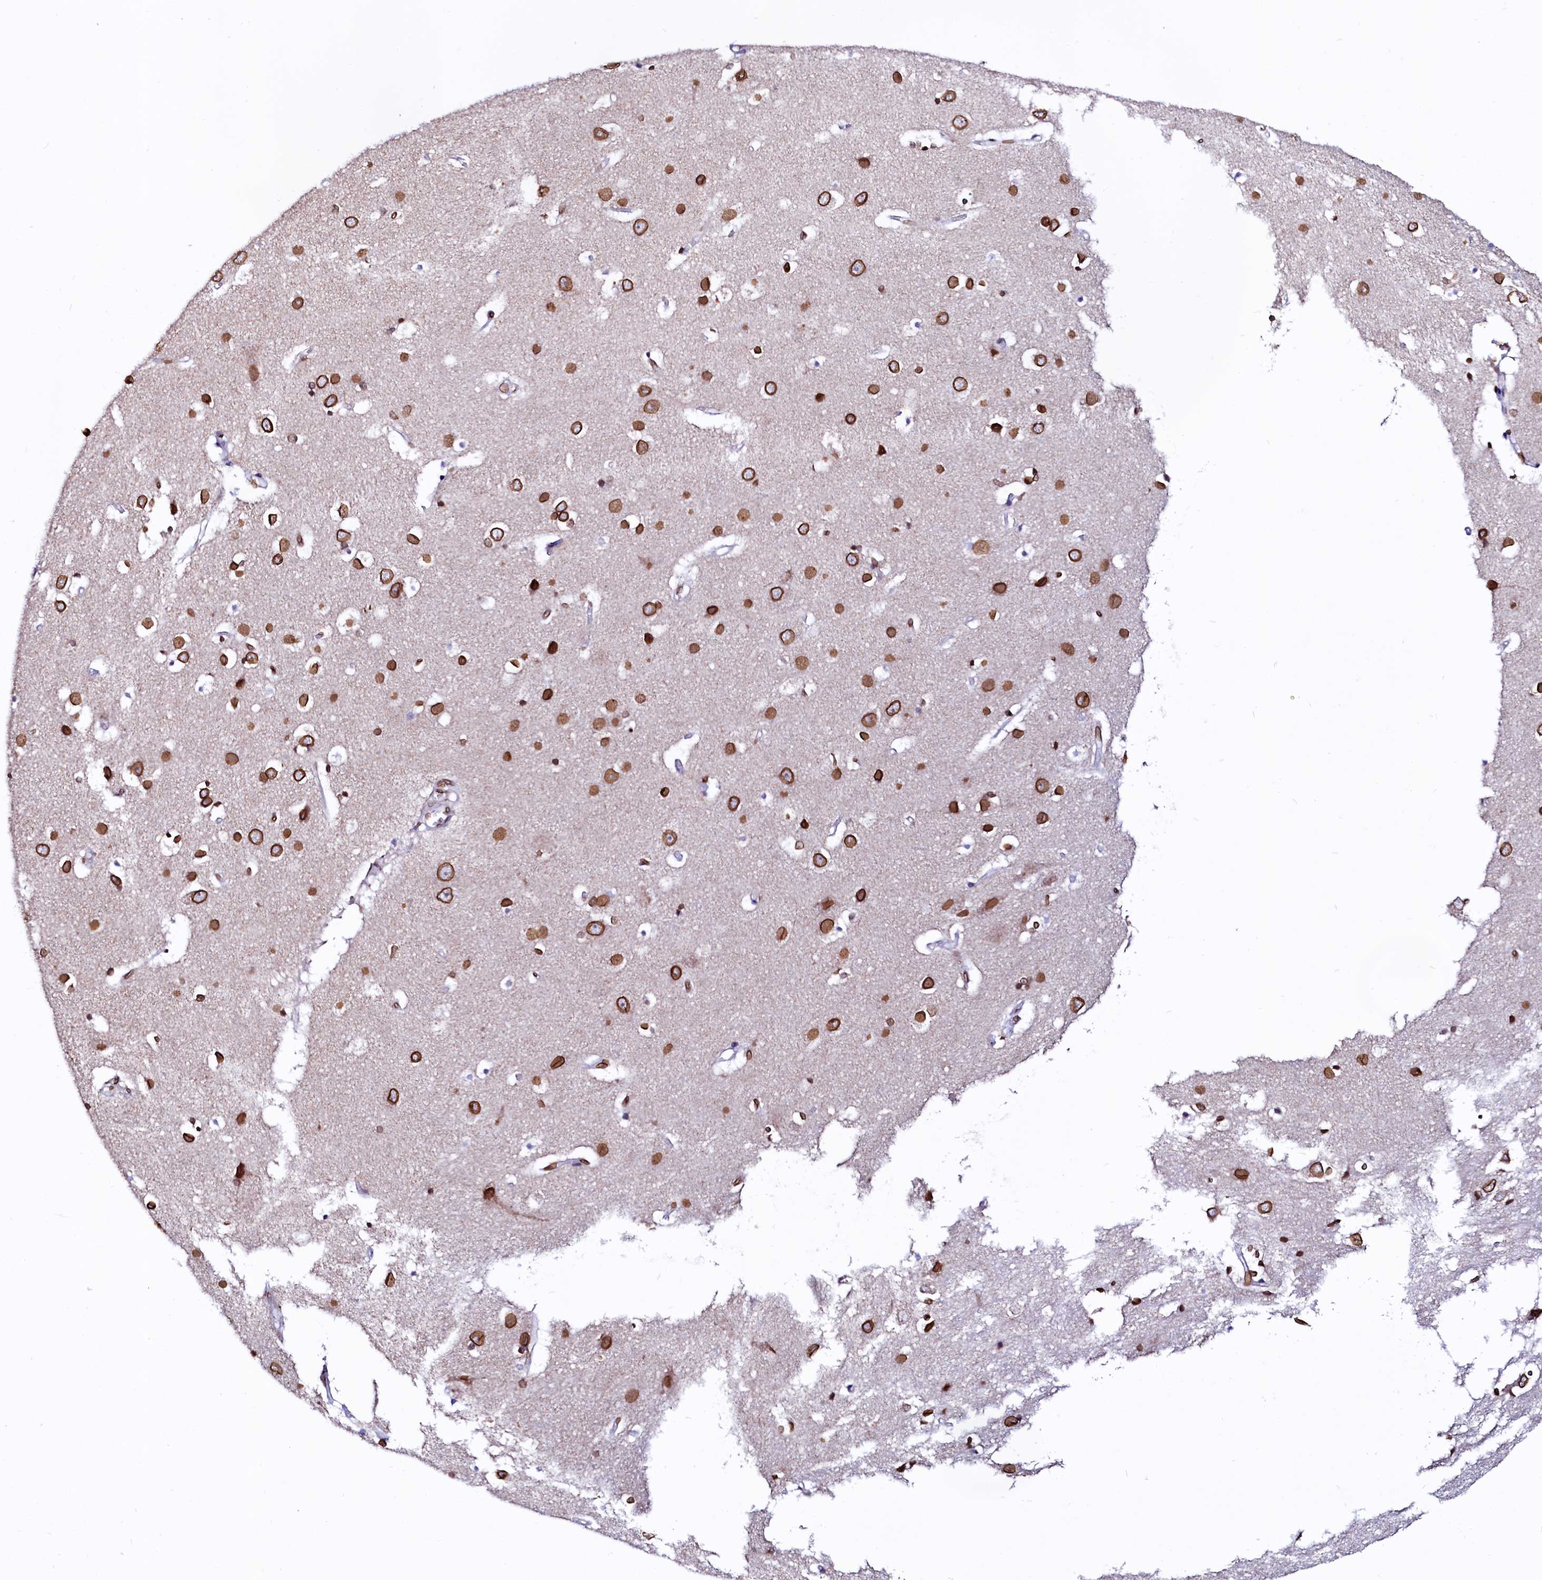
{"staining": {"intensity": "moderate", "quantity": ">75%", "location": "nuclear"}, "tissue": "cerebral cortex", "cell_type": "Endothelial cells", "image_type": "normal", "snomed": [{"axis": "morphology", "description": "Normal tissue, NOS"}, {"axis": "topography", "description": "Cerebral cortex"}], "caption": "An immunohistochemistry (IHC) photomicrograph of benign tissue is shown. Protein staining in brown labels moderate nuclear positivity in cerebral cortex within endothelial cells. (IHC, brightfield microscopy, high magnification).", "gene": "HAND1", "patient": {"sex": "male", "age": 54}}